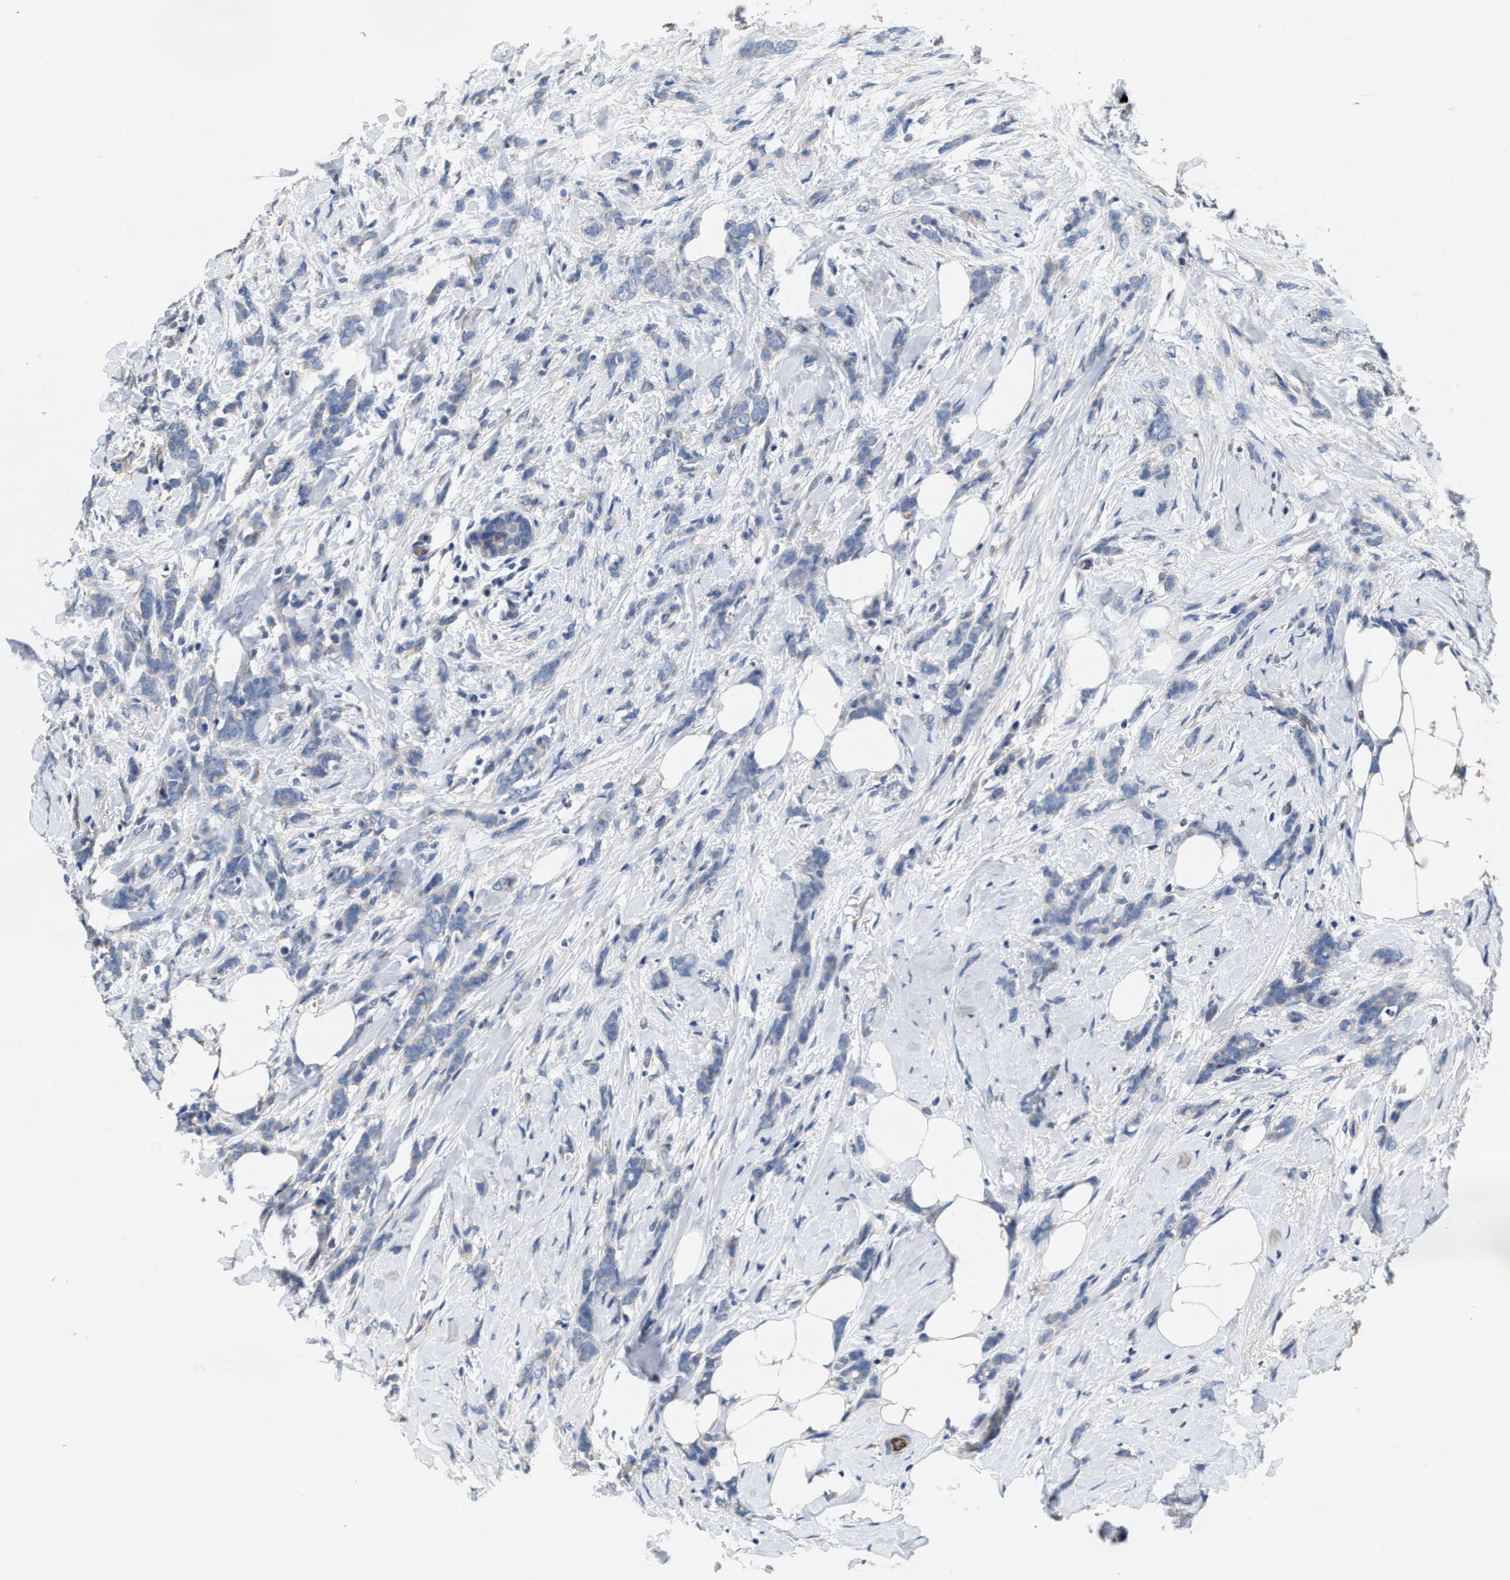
{"staining": {"intensity": "negative", "quantity": "none", "location": "none"}, "tissue": "breast cancer", "cell_type": "Tumor cells", "image_type": "cancer", "snomed": [{"axis": "morphology", "description": "Lobular carcinoma, in situ"}, {"axis": "morphology", "description": "Lobular carcinoma"}, {"axis": "topography", "description": "Breast"}], "caption": "Immunohistochemical staining of lobular carcinoma in situ (breast) demonstrates no significant staining in tumor cells. The staining is performed using DAB (3,3'-diaminobenzidine) brown chromogen with nuclei counter-stained in using hematoxylin.", "gene": "PEG10", "patient": {"sex": "female", "age": 41}}